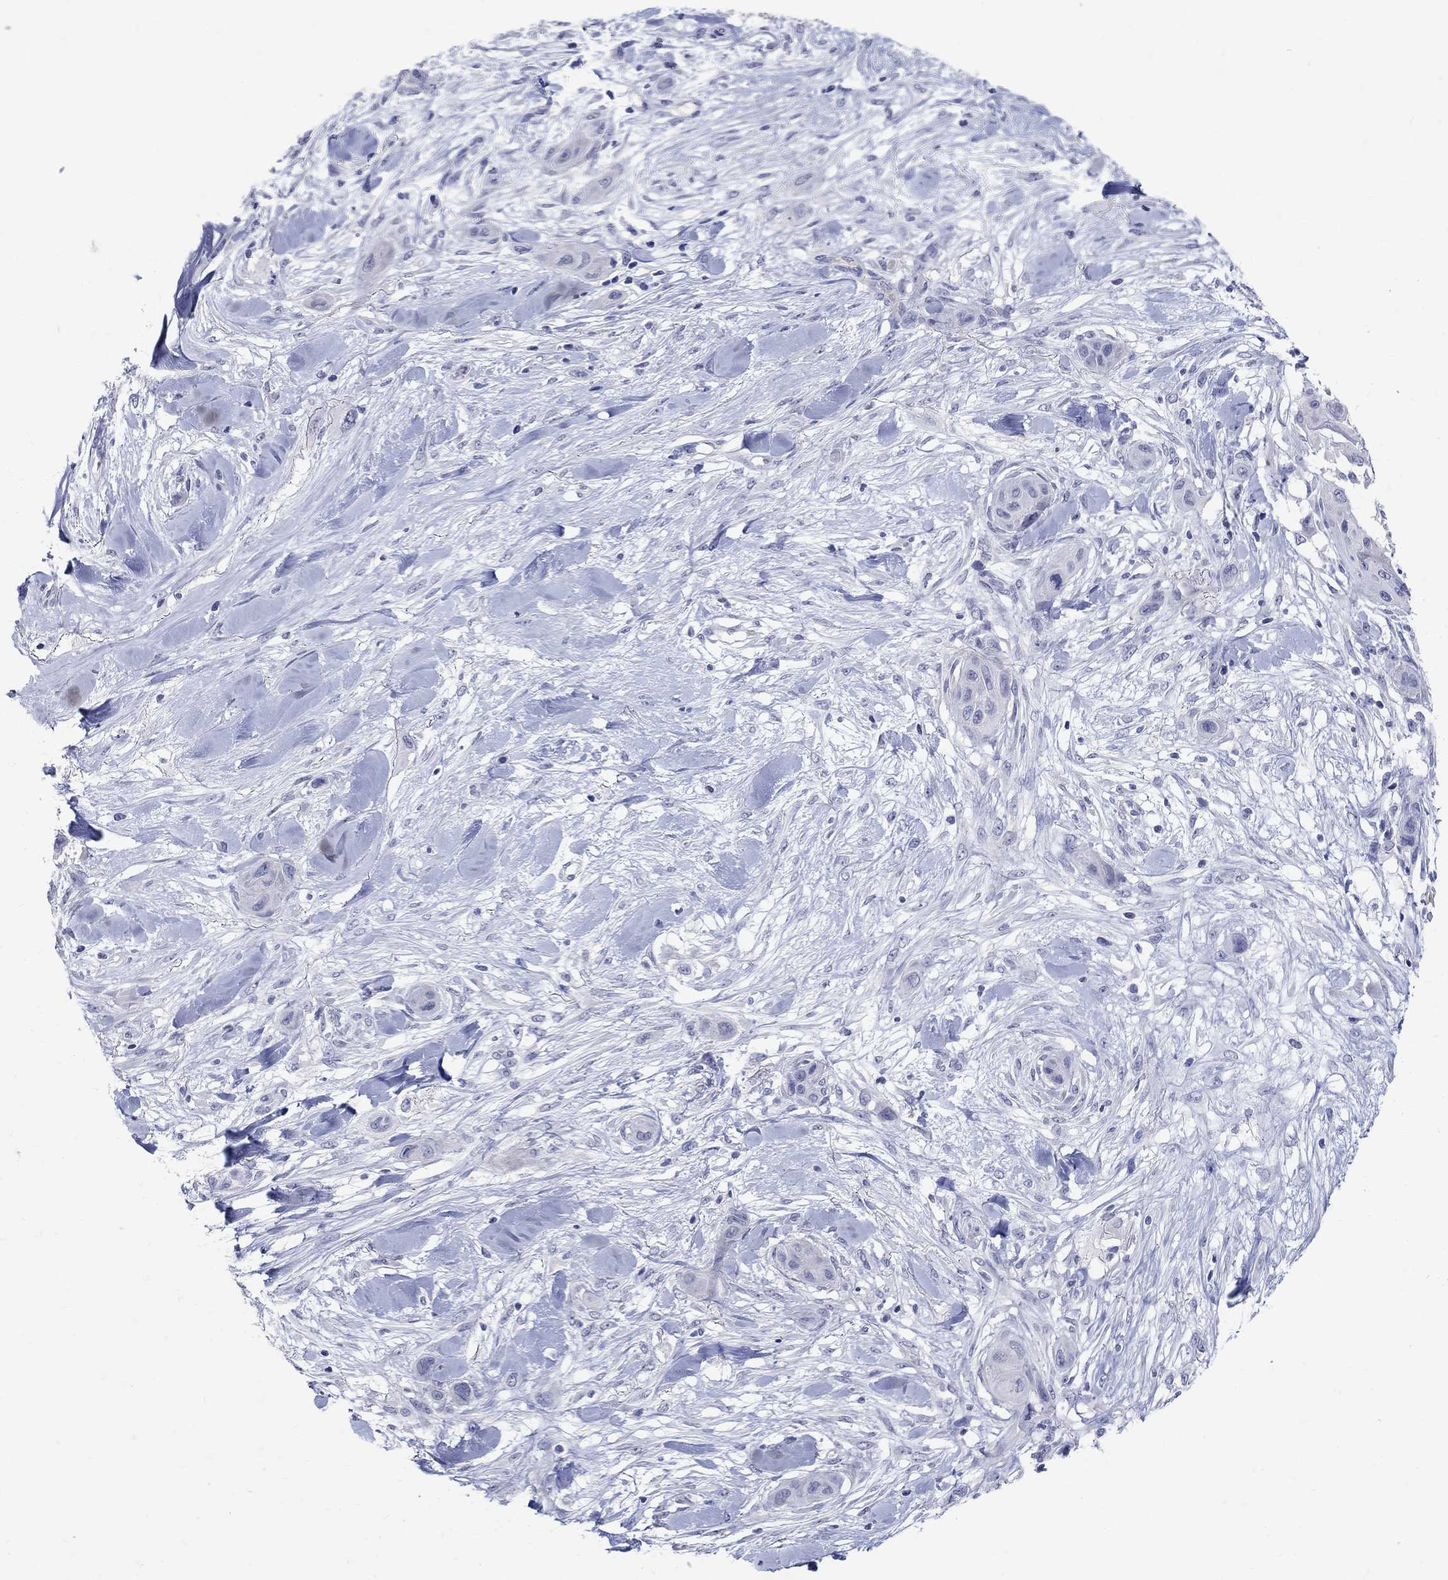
{"staining": {"intensity": "negative", "quantity": "none", "location": "none"}, "tissue": "skin cancer", "cell_type": "Tumor cells", "image_type": "cancer", "snomed": [{"axis": "morphology", "description": "Squamous cell carcinoma, NOS"}, {"axis": "topography", "description": "Skin"}], "caption": "Skin squamous cell carcinoma was stained to show a protein in brown. There is no significant staining in tumor cells. Brightfield microscopy of IHC stained with DAB (3,3'-diaminobenzidine) (brown) and hematoxylin (blue), captured at high magnification.", "gene": "SOX2", "patient": {"sex": "male", "age": 79}}